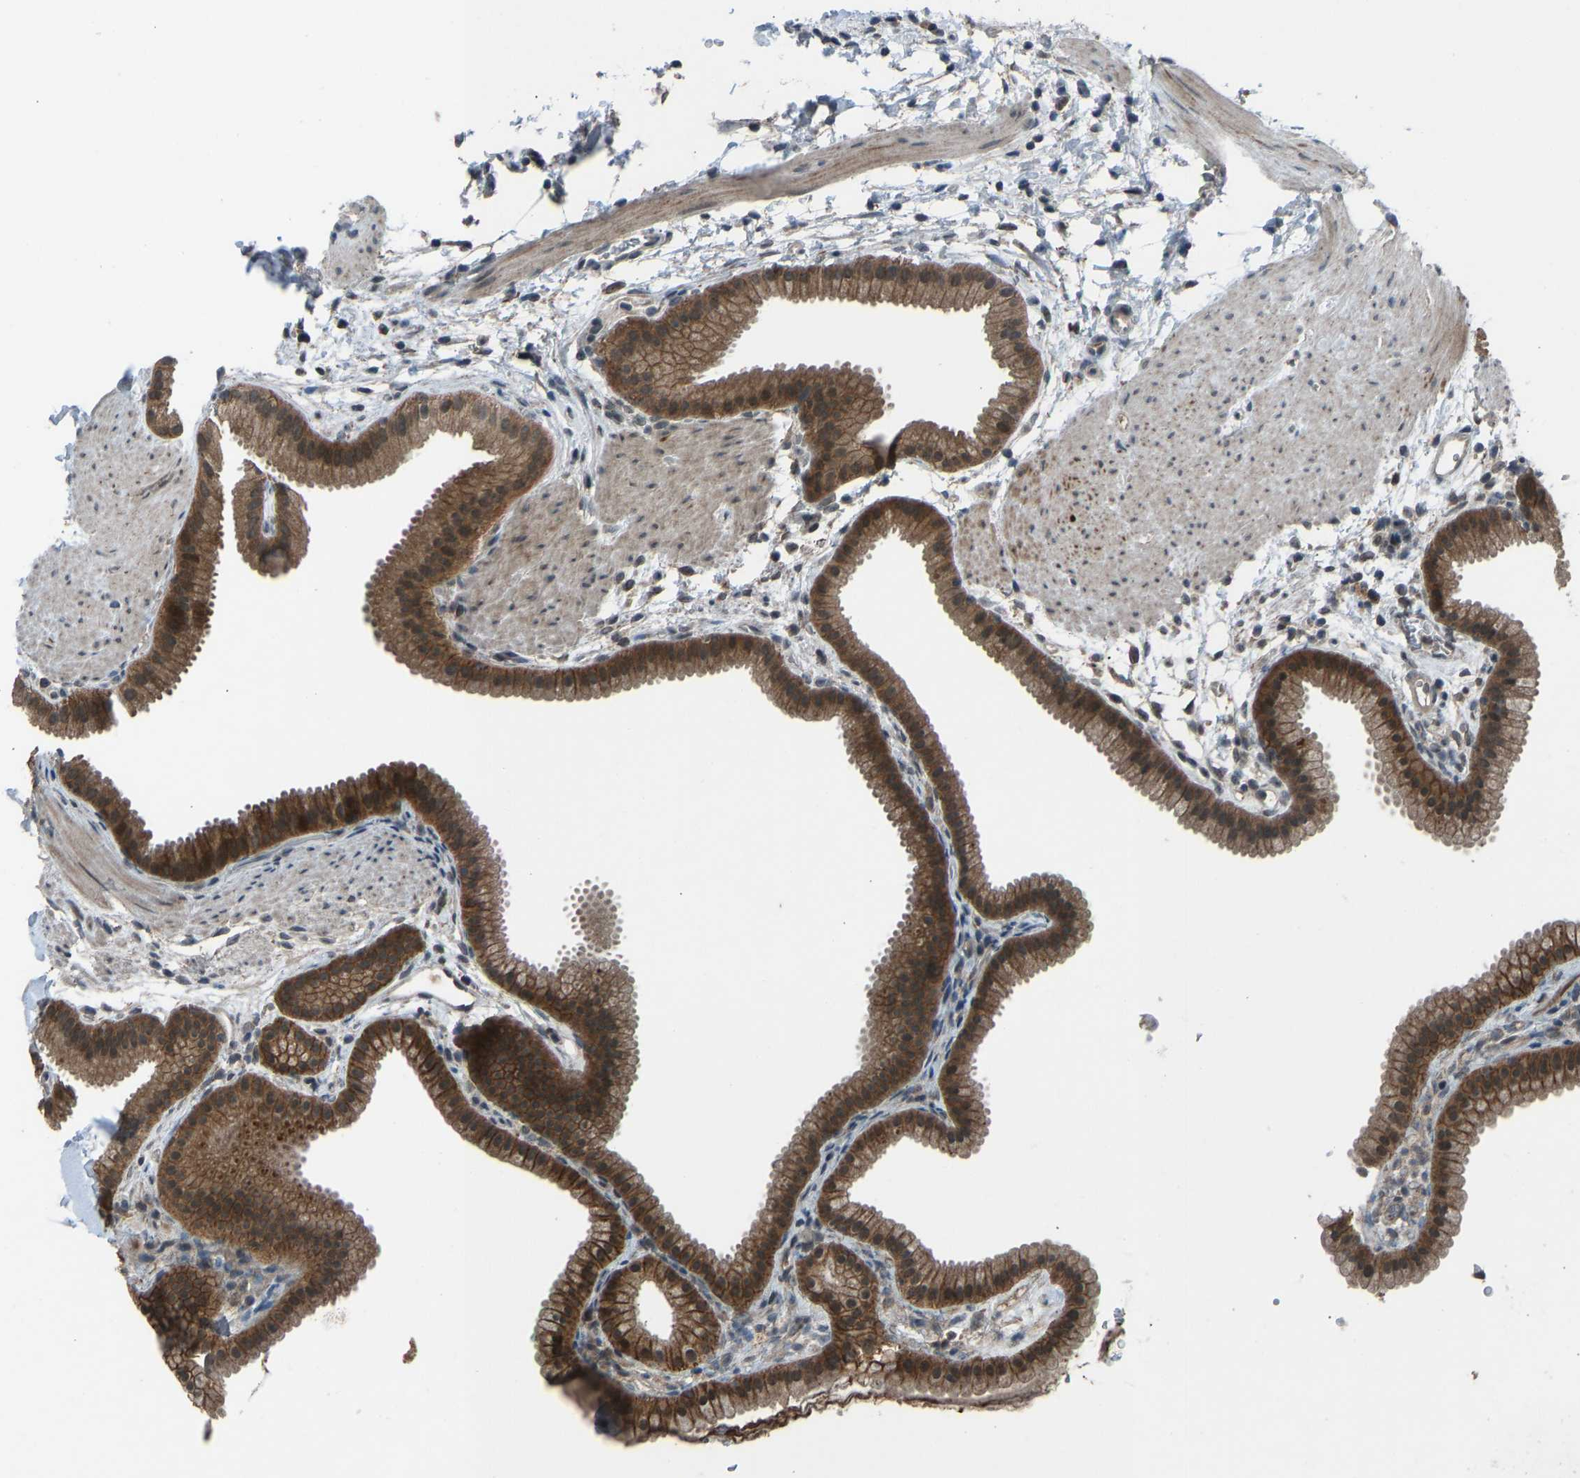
{"staining": {"intensity": "strong", "quantity": ">75%", "location": "cytoplasmic/membranous,nuclear"}, "tissue": "gallbladder", "cell_type": "Glandular cells", "image_type": "normal", "snomed": [{"axis": "morphology", "description": "Normal tissue, NOS"}, {"axis": "topography", "description": "Gallbladder"}], "caption": "Immunohistochemistry (DAB (3,3'-diaminobenzidine)) staining of unremarkable human gallbladder demonstrates strong cytoplasmic/membranous,nuclear protein expression in approximately >75% of glandular cells. (DAB IHC with brightfield microscopy, high magnification).", "gene": "SLC43A1", "patient": {"sex": "female", "age": 64}}